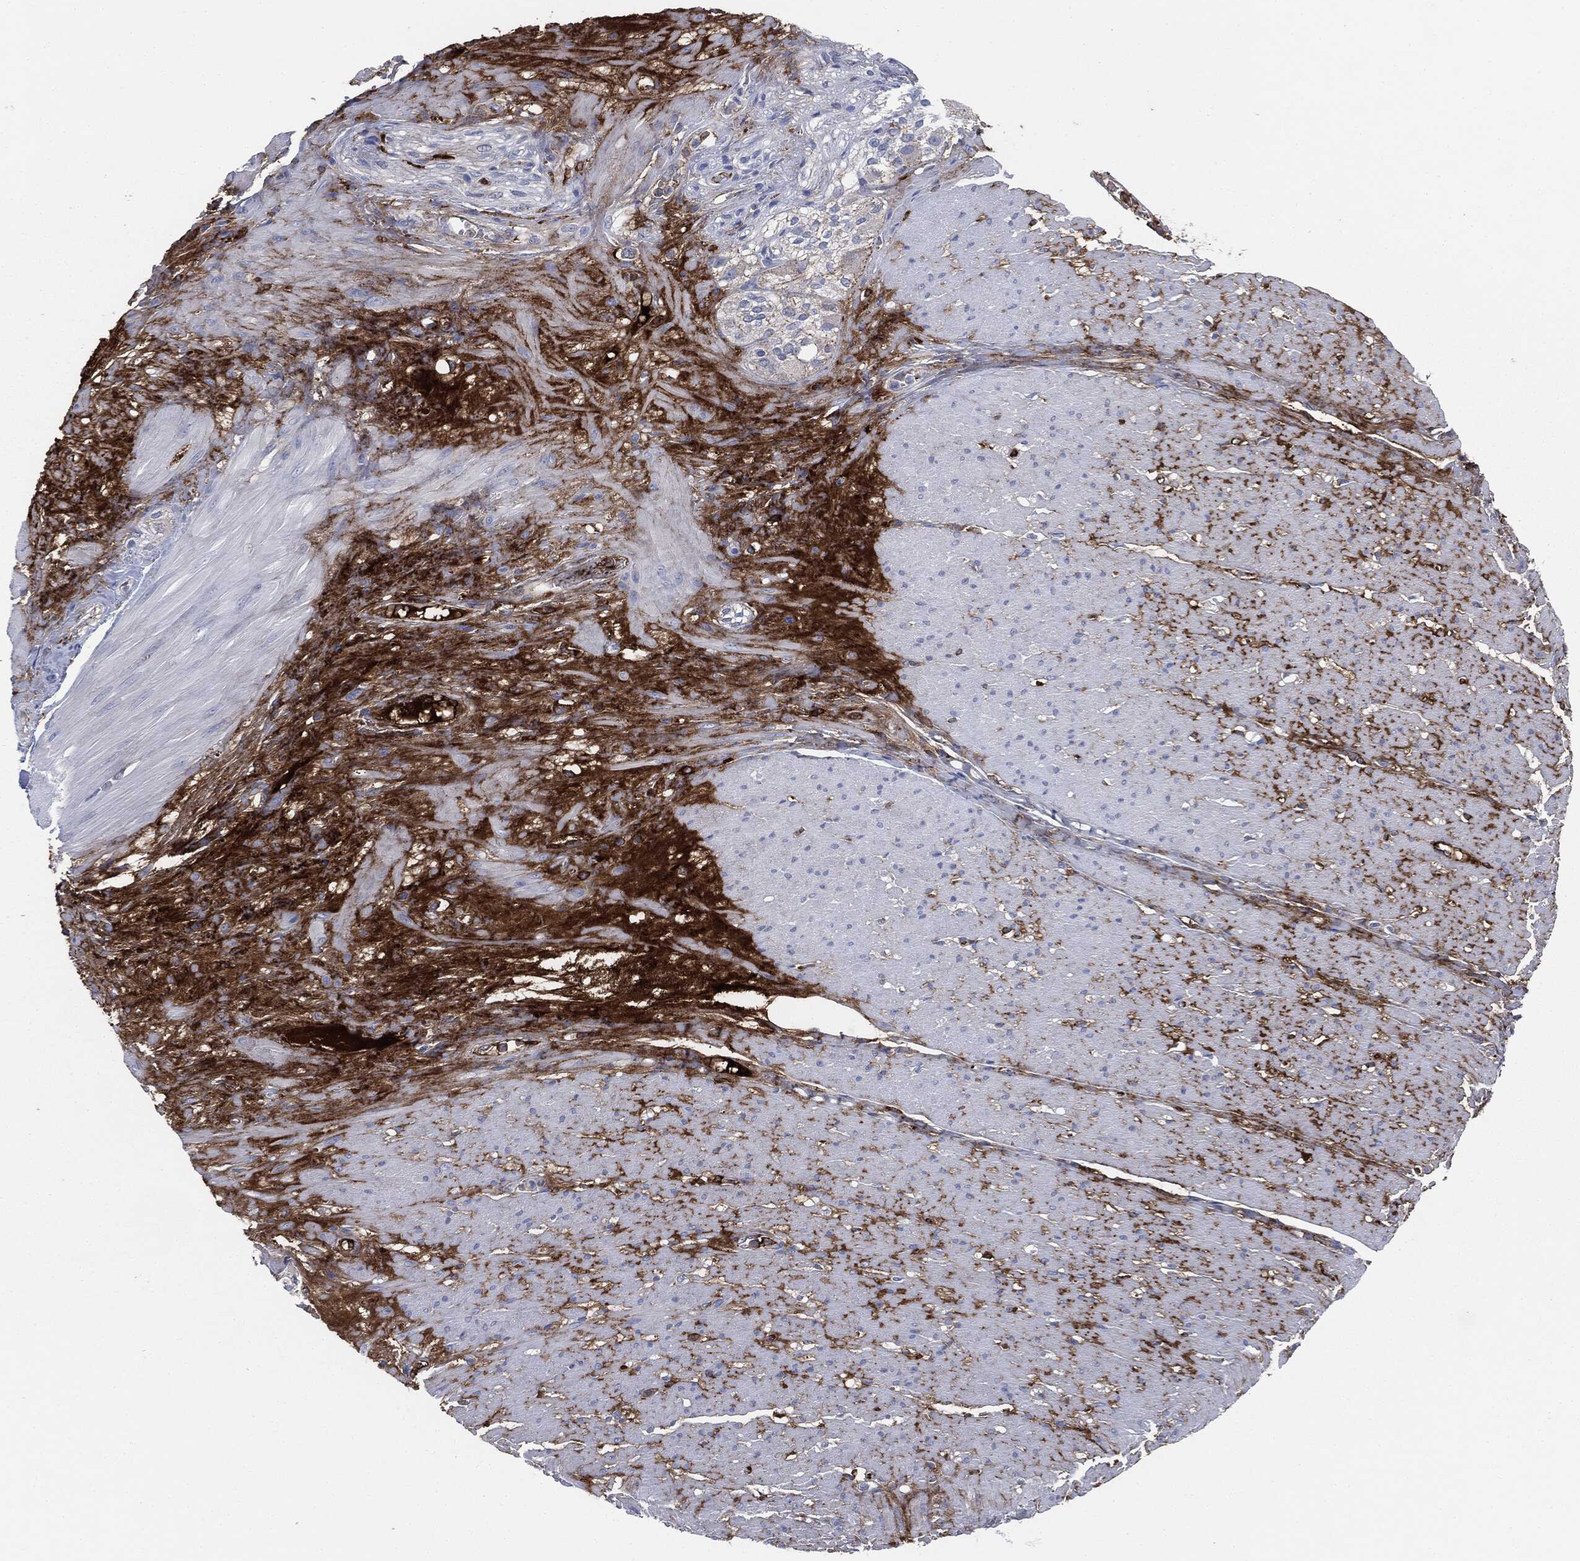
{"staining": {"intensity": "negative", "quantity": "none", "location": "none"}, "tissue": "smooth muscle", "cell_type": "Smooth muscle cells", "image_type": "normal", "snomed": [{"axis": "morphology", "description": "Normal tissue, NOS"}, {"axis": "topography", "description": "Soft tissue"}, {"axis": "topography", "description": "Smooth muscle"}], "caption": "The histopathology image shows no significant expression in smooth muscle cells of smooth muscle. (DAB (3,3'-diaminobenzidine) IHC, high magnification).", "gene": "APOB", "patient": {"sex": "male", "age": 72}}